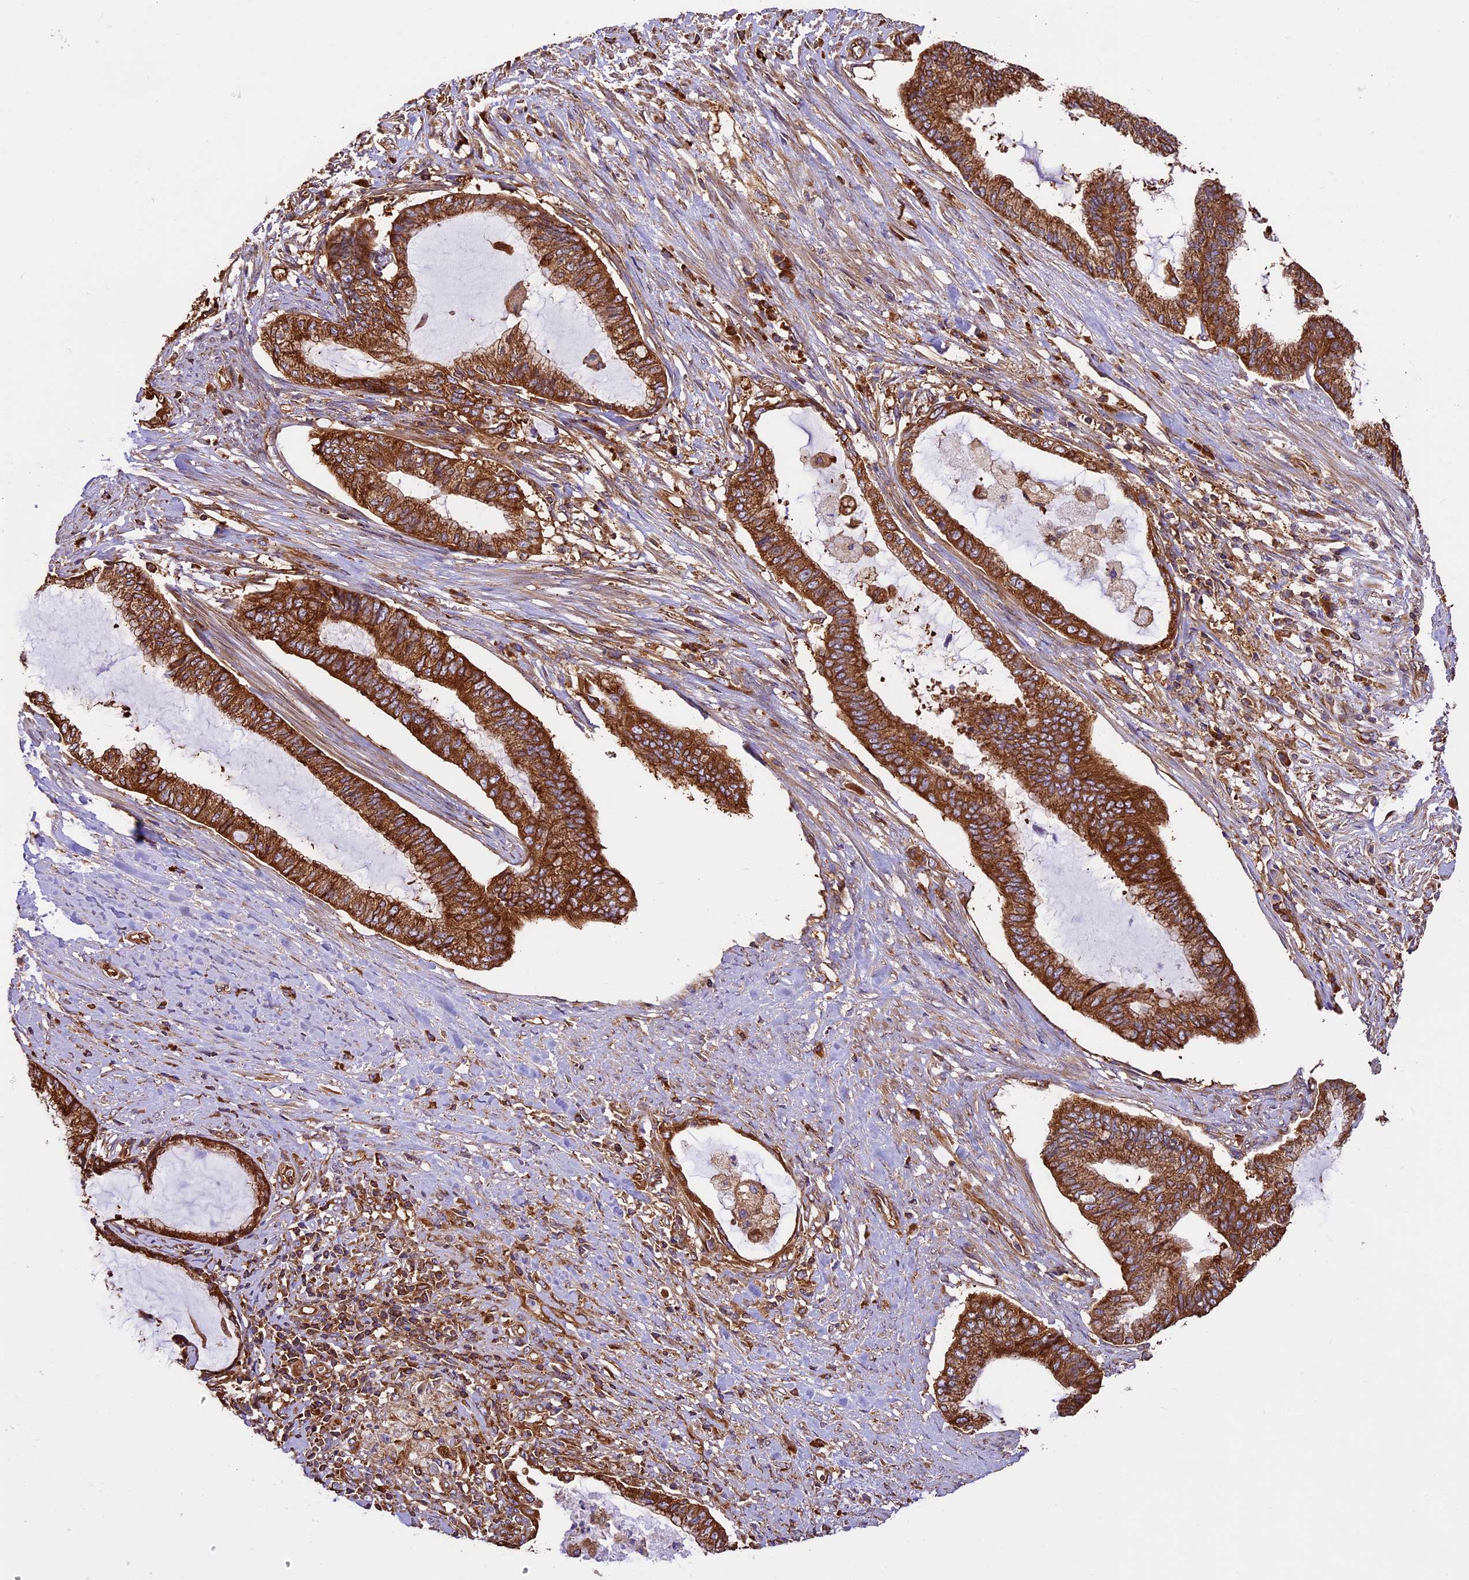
{"staining": {"intensity": "strong", "quantity": ">75%", "location": "cytoplasmic/membranous"}, "tissue": "endometrial cancer", "cell_type": "Tumor cells", "image_type": "cancer", "snomed": [{"axis": "morphology", "description": "Adenocarcinoma, NOS"}, {"axis": "topography", "description": "Endometrium"}], "caption": "Immunohistochemistry (IHC) of endometrial cancer (adenocarcinoma) reveals high levels of strong cytoplasmic/membranous positivity in approximately >75% of tumor cells.", "gene": "KARS1", "patient": {"sex": "female", "age": 86}}